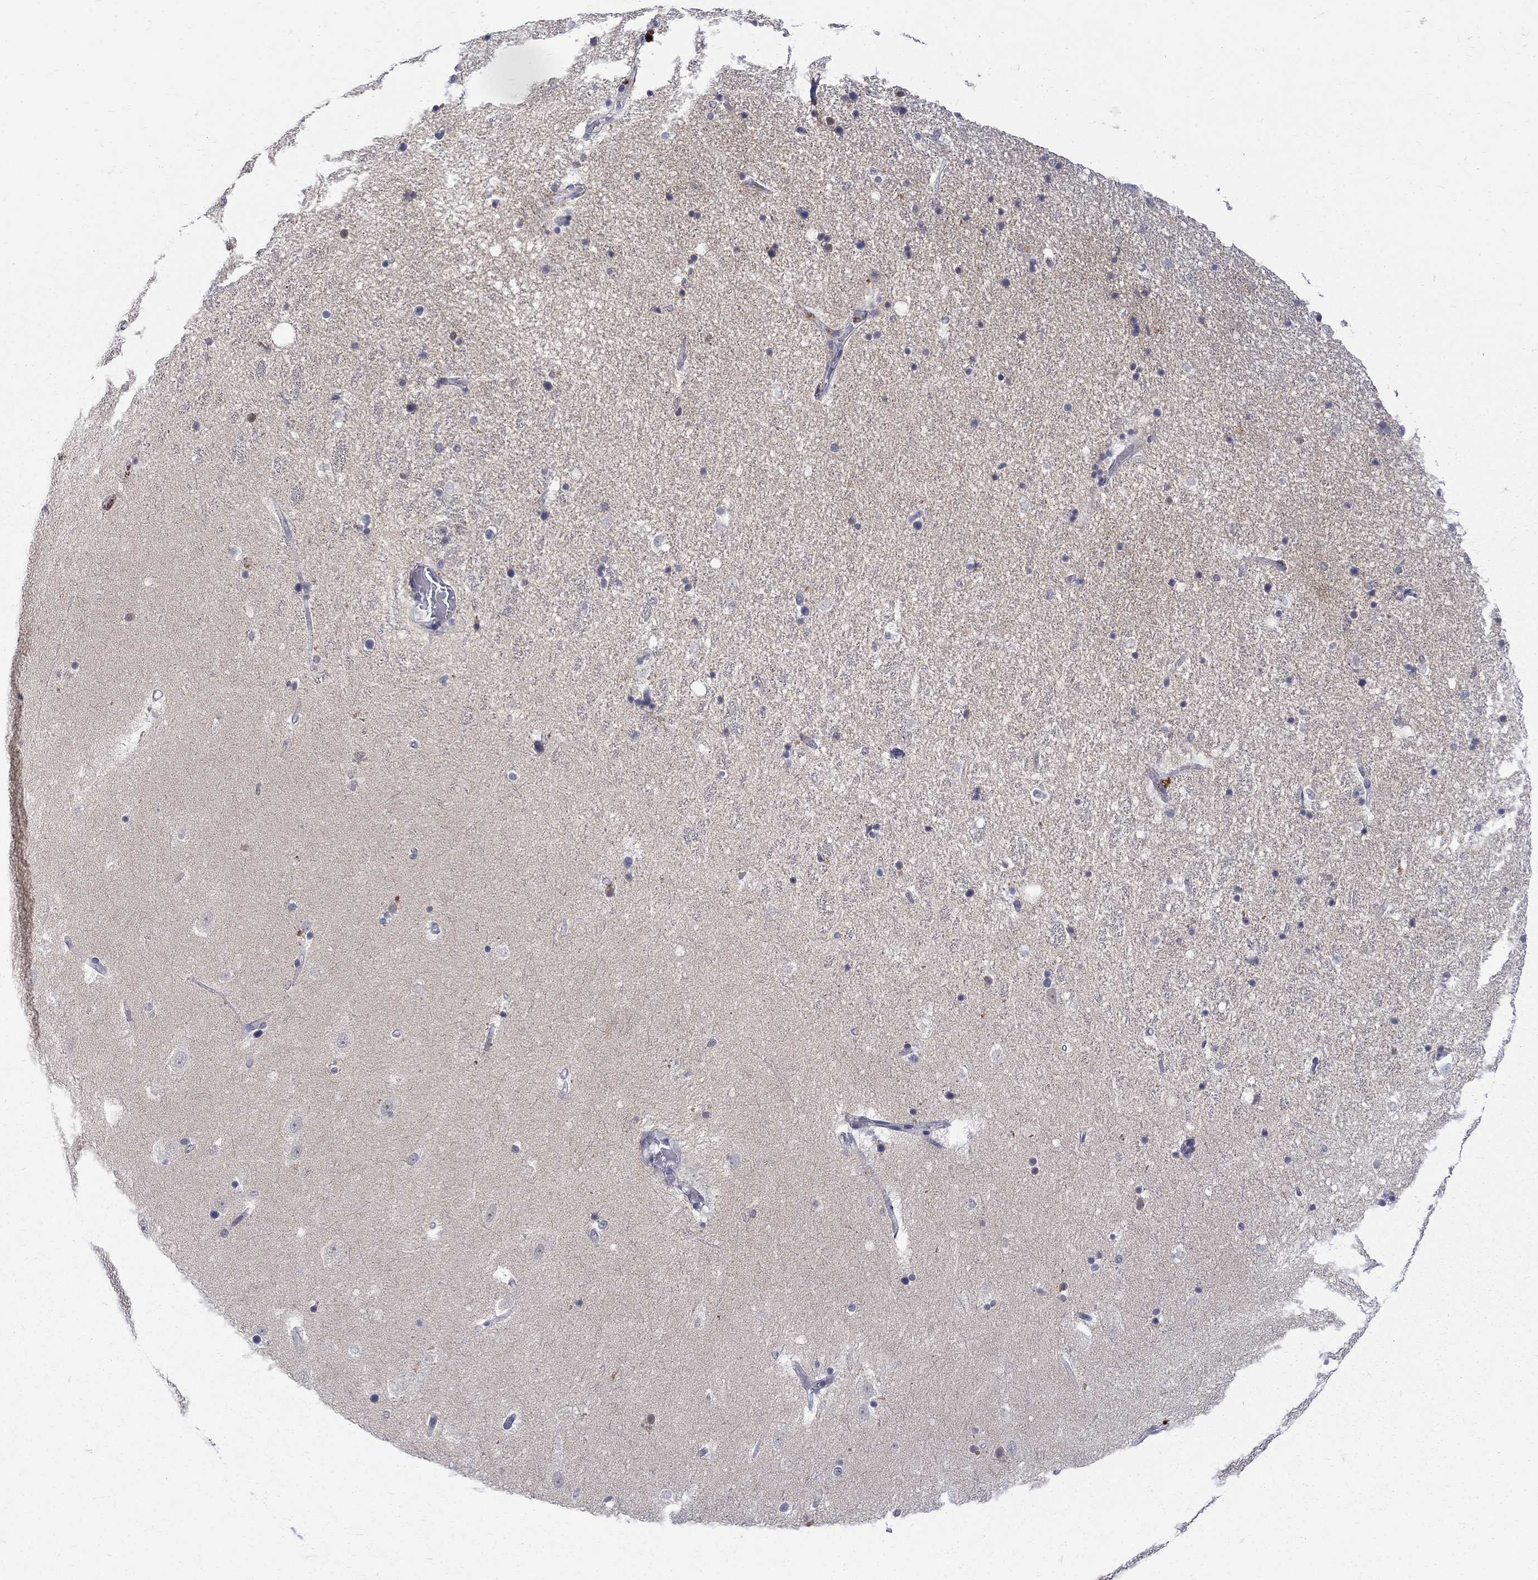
{"staining": {"intensity": "negative", "quantity": "none", "location": "none"}, "tissue": "hippocampus", "cell_type": "Glial cells", "image_type": "normal", "snomed": [{"axis": "morphology", "description": "Normal tissue, NOS"}, {"axis": "topography", "description": "Hippocampus"}], "caption": "The immunohistochemistry image has no significant positivity in glial cells of hippocampus. (DAB (3,3'-diaminobenzidine) immunohistochemistry (IHC), high magnification).", "gene": "CTNND2", "patient": {"sex": "male", "age": 49}}